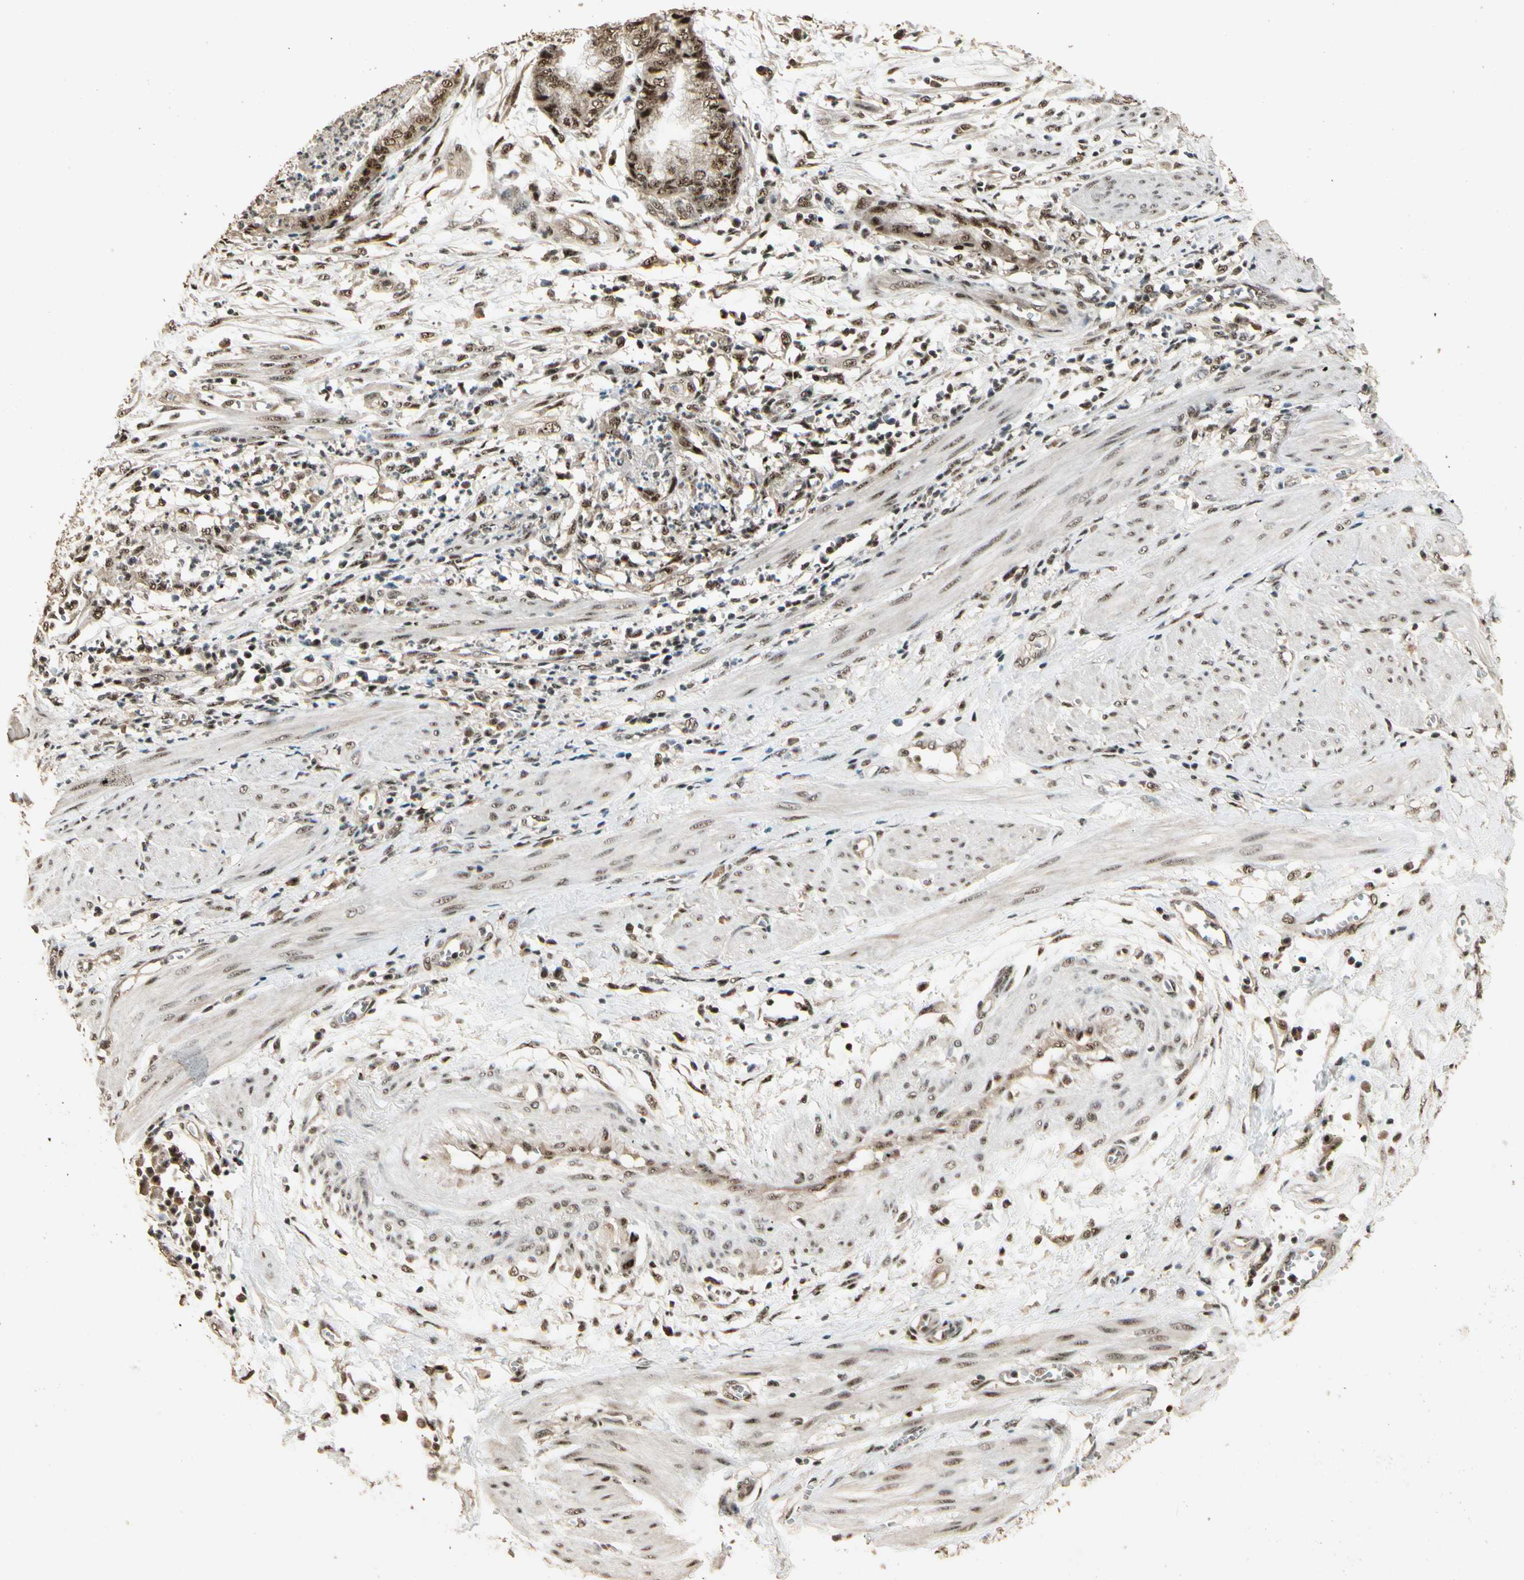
{"staining": {"intensity": "moderate", "quantity": ">75%", "location": "nuclear"}, "tissue": "endometrial cancer", "cell_type": "Tumor cells", "image_type": "cancer", "snomed": [{"axis": "morphology", "description": "Necrosis, NOS"}, {"axis": "morphology", "description": "Adenocarcinoma, NOS"}, {"axis": "topography", "description": "Endometrium"}], "caption": "Immunohistochemistry micrograph of endometrial cancer (adenocarcinoma) stained for a protein (brown), which shows medium levels of moderate nuclear positivity in about >75% of tumor cells.", "gene": "RBM25", "patient": {"sex": "female", "age": 79}}